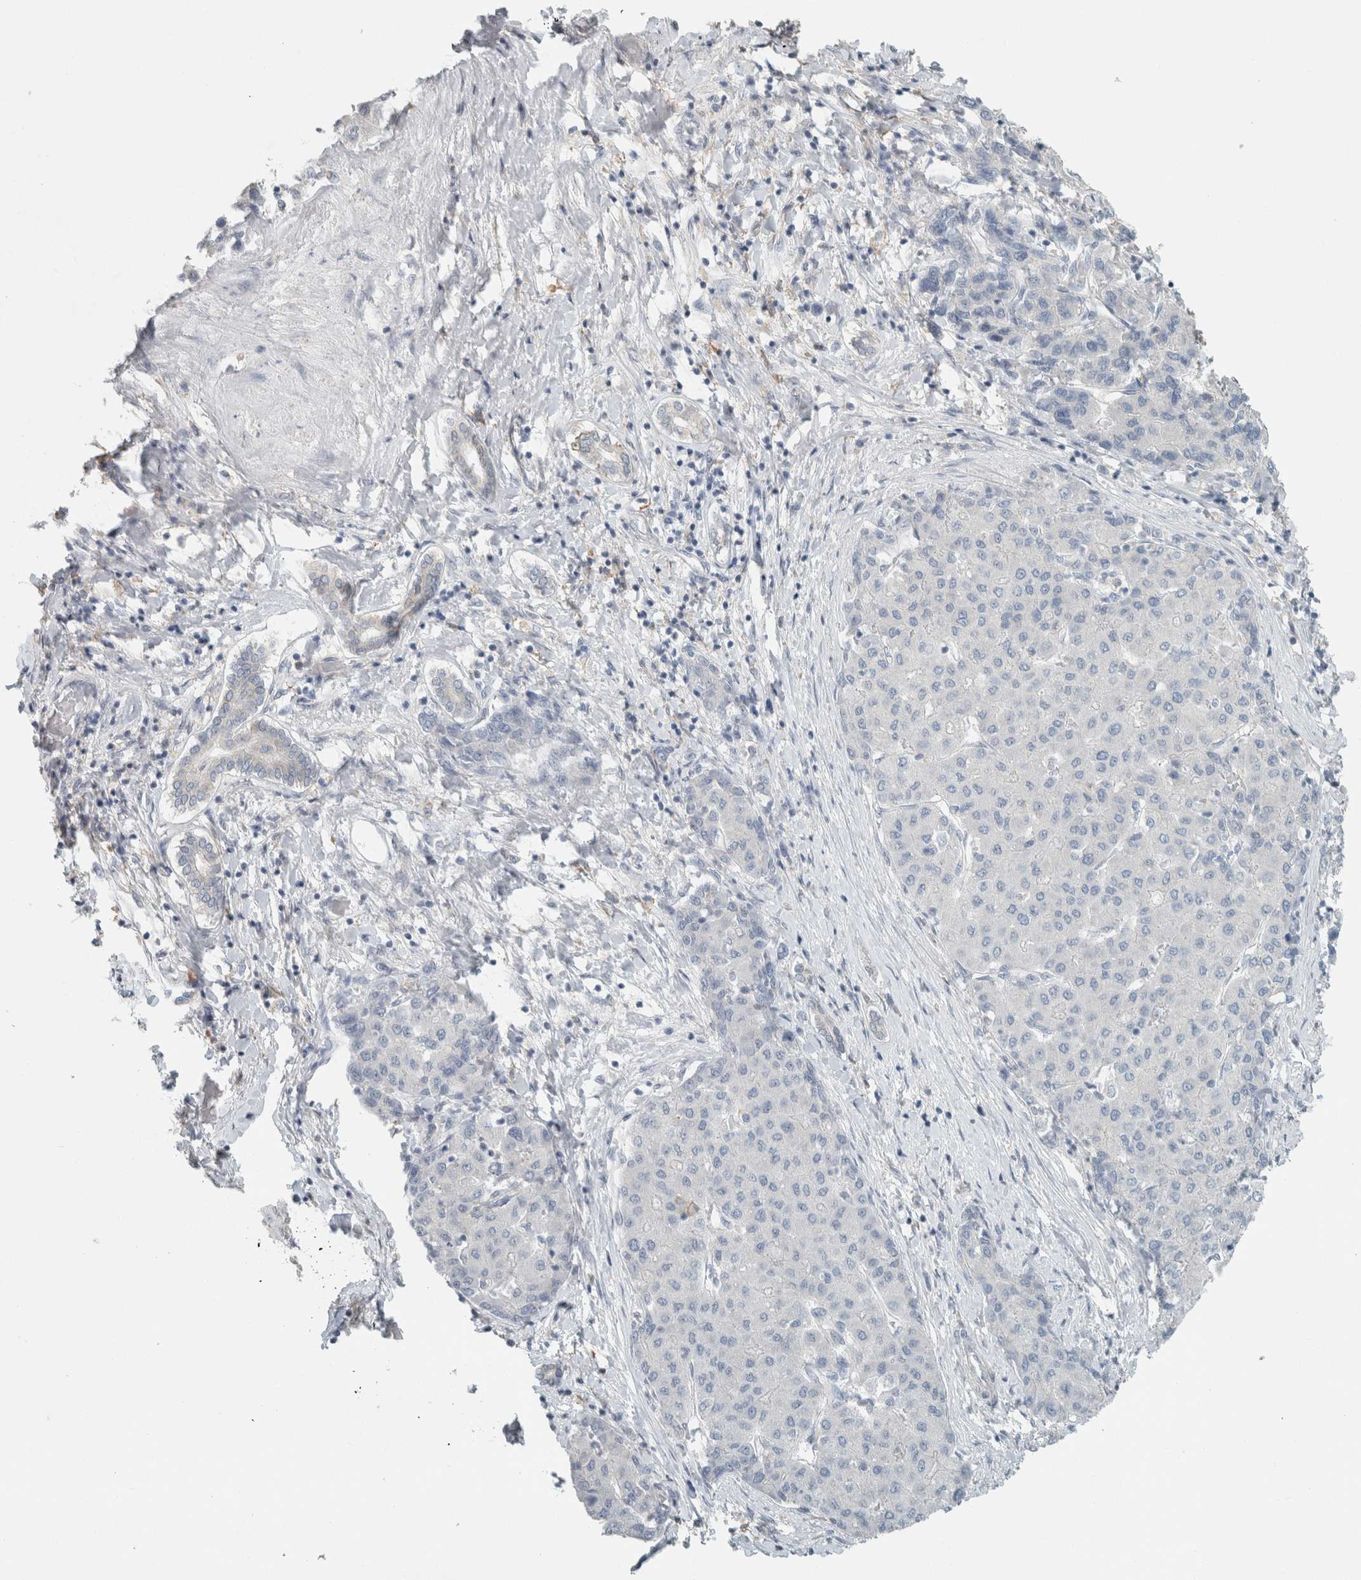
{"staining": {"intensity": "negative", "quantity": "none", "location": "none"}, "tissue": "liver cancer", "cell_type": "Tumor cells", "image_type": "cancer", "snomed": [{"axis": "morphology", "description": "Carcinoma, Hepatocellular, NOS"}, {"axis": "topography", "description": "Liver"}], "caption": "Protein analysis of liver hepatocellular carcinoma exhibits no significant positivity in tumor cells.", "gene": "SCIN", "patient": {"sex": "male", "age": 65}}